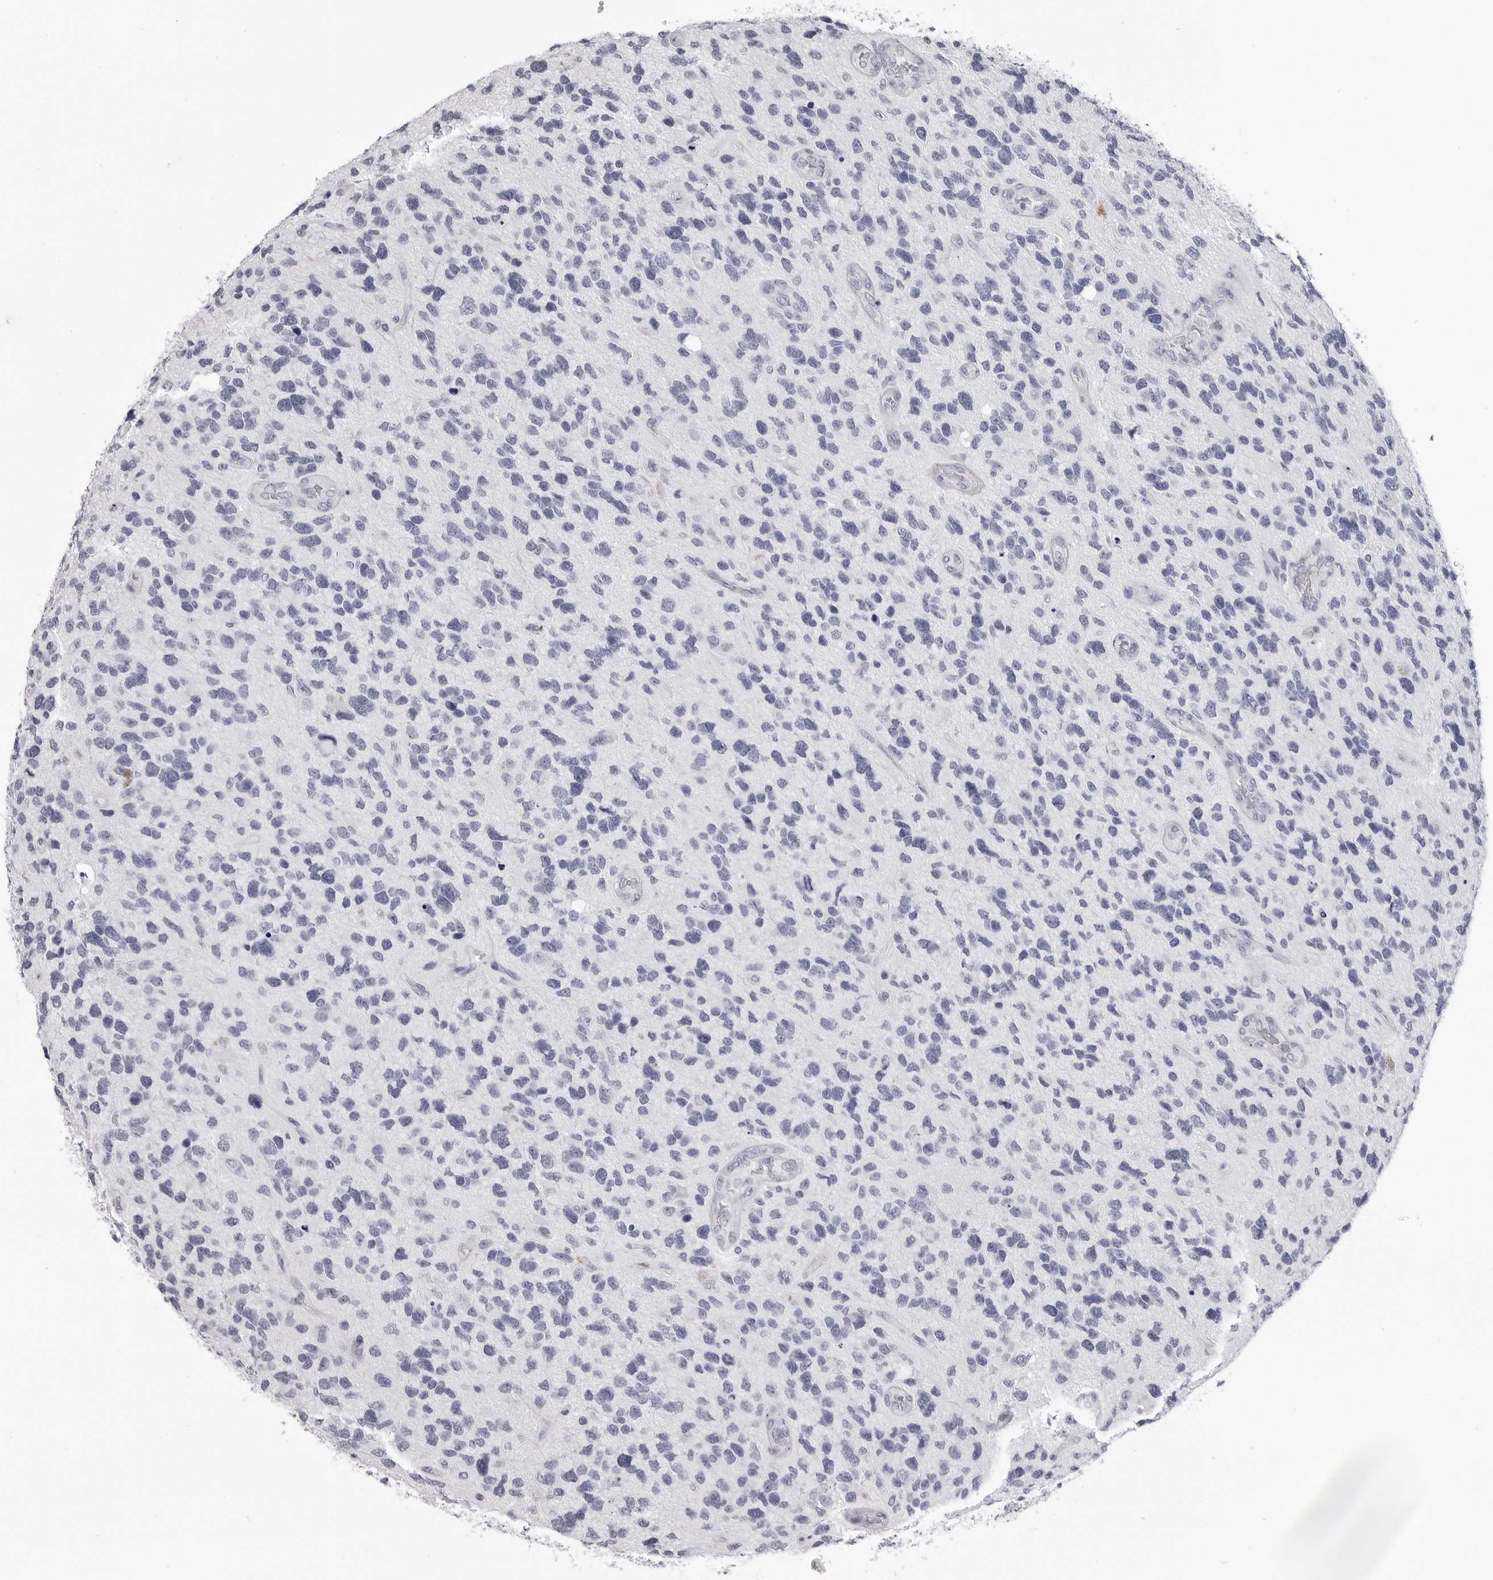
{"staining": {"intensity": "negative", "quantity": "none", "location": "none"}, "tissue": "glioma", "cell_type": "Tumor cells", "image_type": "cancer", "snomed": [{"axis": "morphology", "description": "Glioma, malignant, High grade"}, {"axis": "topography", "description": "Brain"}], "caption": "DAB (3,3'-diaminobenzidine) immunohistochemical staining of malignant high-grade glioma displays no significant staining in tumor cells.", "gene": "LGALS4", "patient": {"sex": "female", "age": 58}}